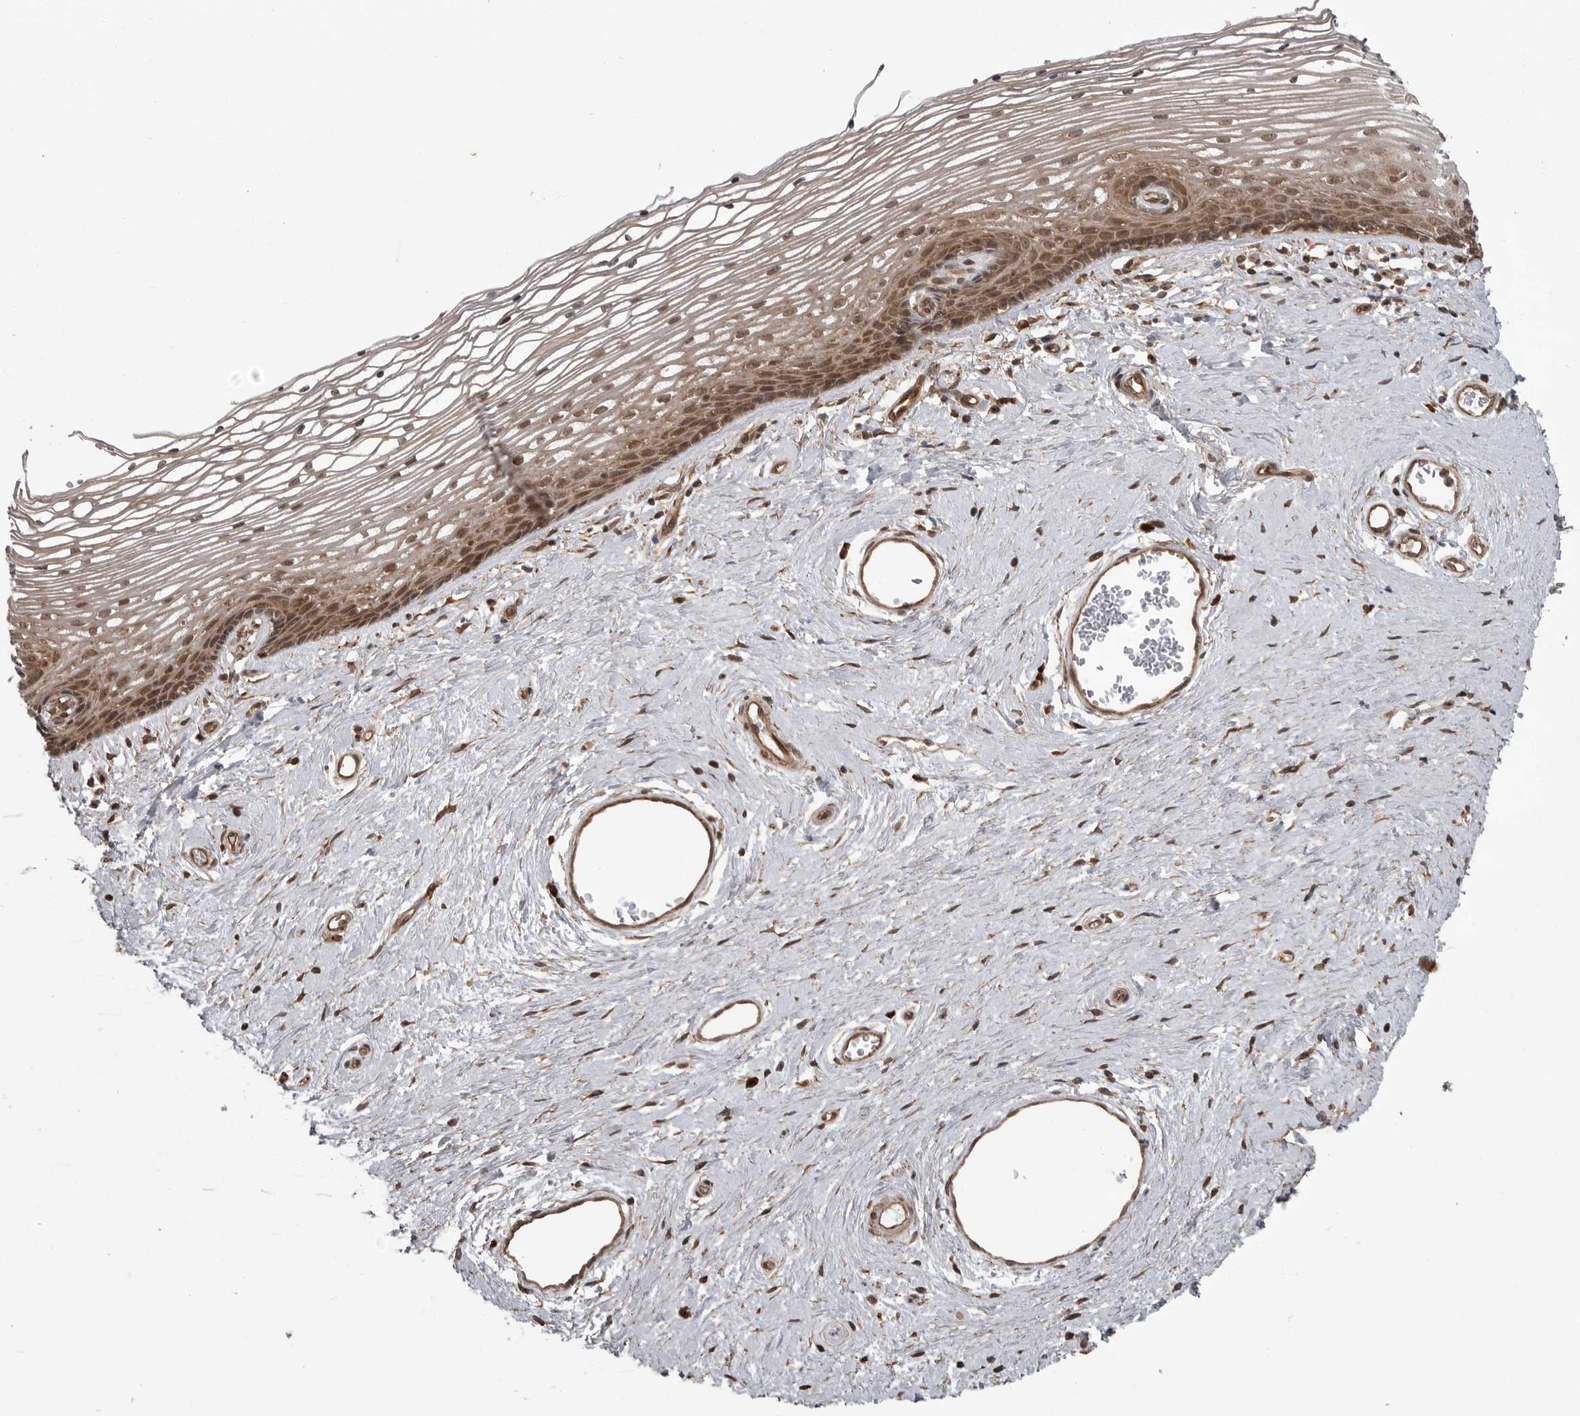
{"staining": {"intensity": "moderate", "quantity": ">75%", "location": "cytoplasmic/membranous,nuclear"}, "tissue": "vagina", "cell_type": "Squamous epithelial cells", "image_type": "normal", "snomed": [{"axis": "morphology", "description": "Normal tissue, NOS"}, {"axis": "topography", "description": "Vagina"}], "caption": "Brown immunohistochemical staining in unremarkable human vagina demonstrates moderate cytoplasmic/membranous,nuclear expression in about >75% of squamous epithelial cells. The staining is performed using DAB (3,3'-diaminobenzidine) brown chromogen to label protein expression. The nuclei are counter-stained blue using hematoxylin.", "gene": "DNAJC8", "patient": {"sex": "female", "age": 46}}